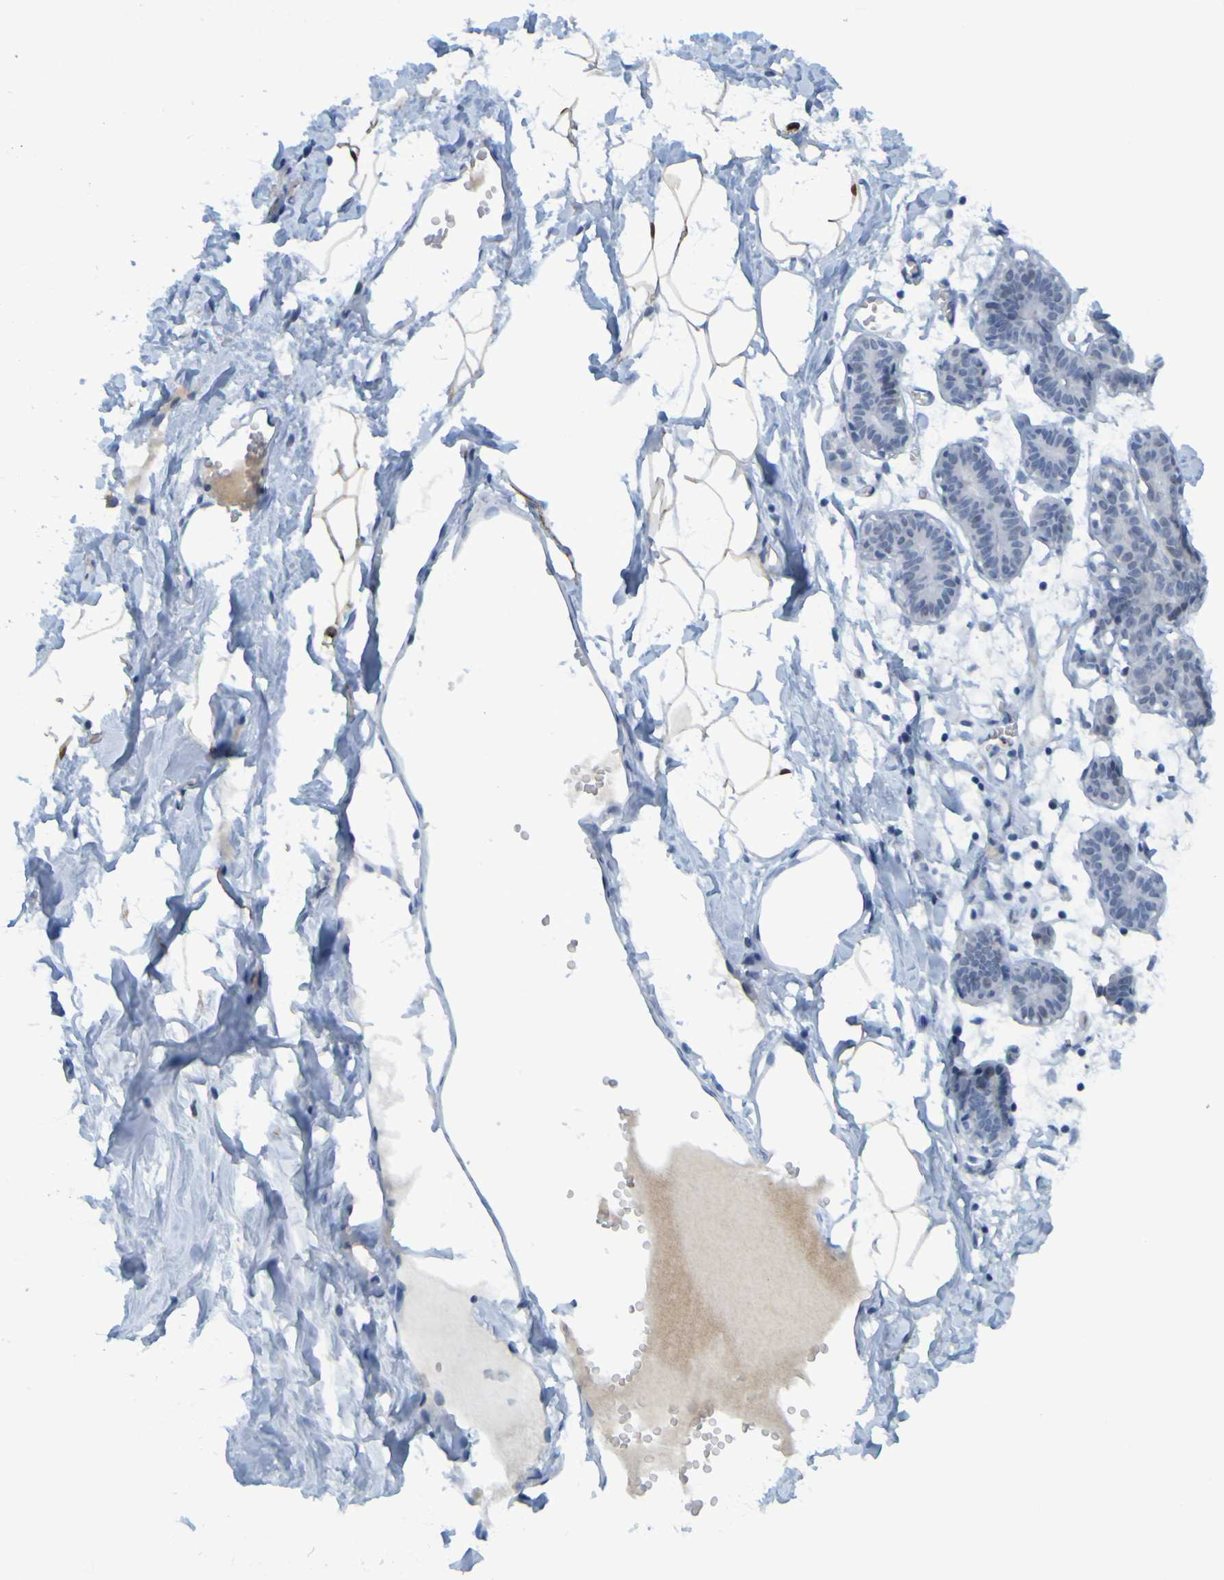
{"staining": {"intensity": "negative", "quantity": "none", "location": "none"}, "tissue": "breast", "cell_type": "Adipocytes", "image_type": "normal", "snomed": [{"axis": "morphology", "description": "Normal tissue, NOS"}, {"axis": "topography", "description": "Breast"}], "caption": "Immunohistochemical staining of normal breast shows no significant positivity in adipocytes.", "gene": "USP36", "patient": {"sex": "female", "age": 27}}